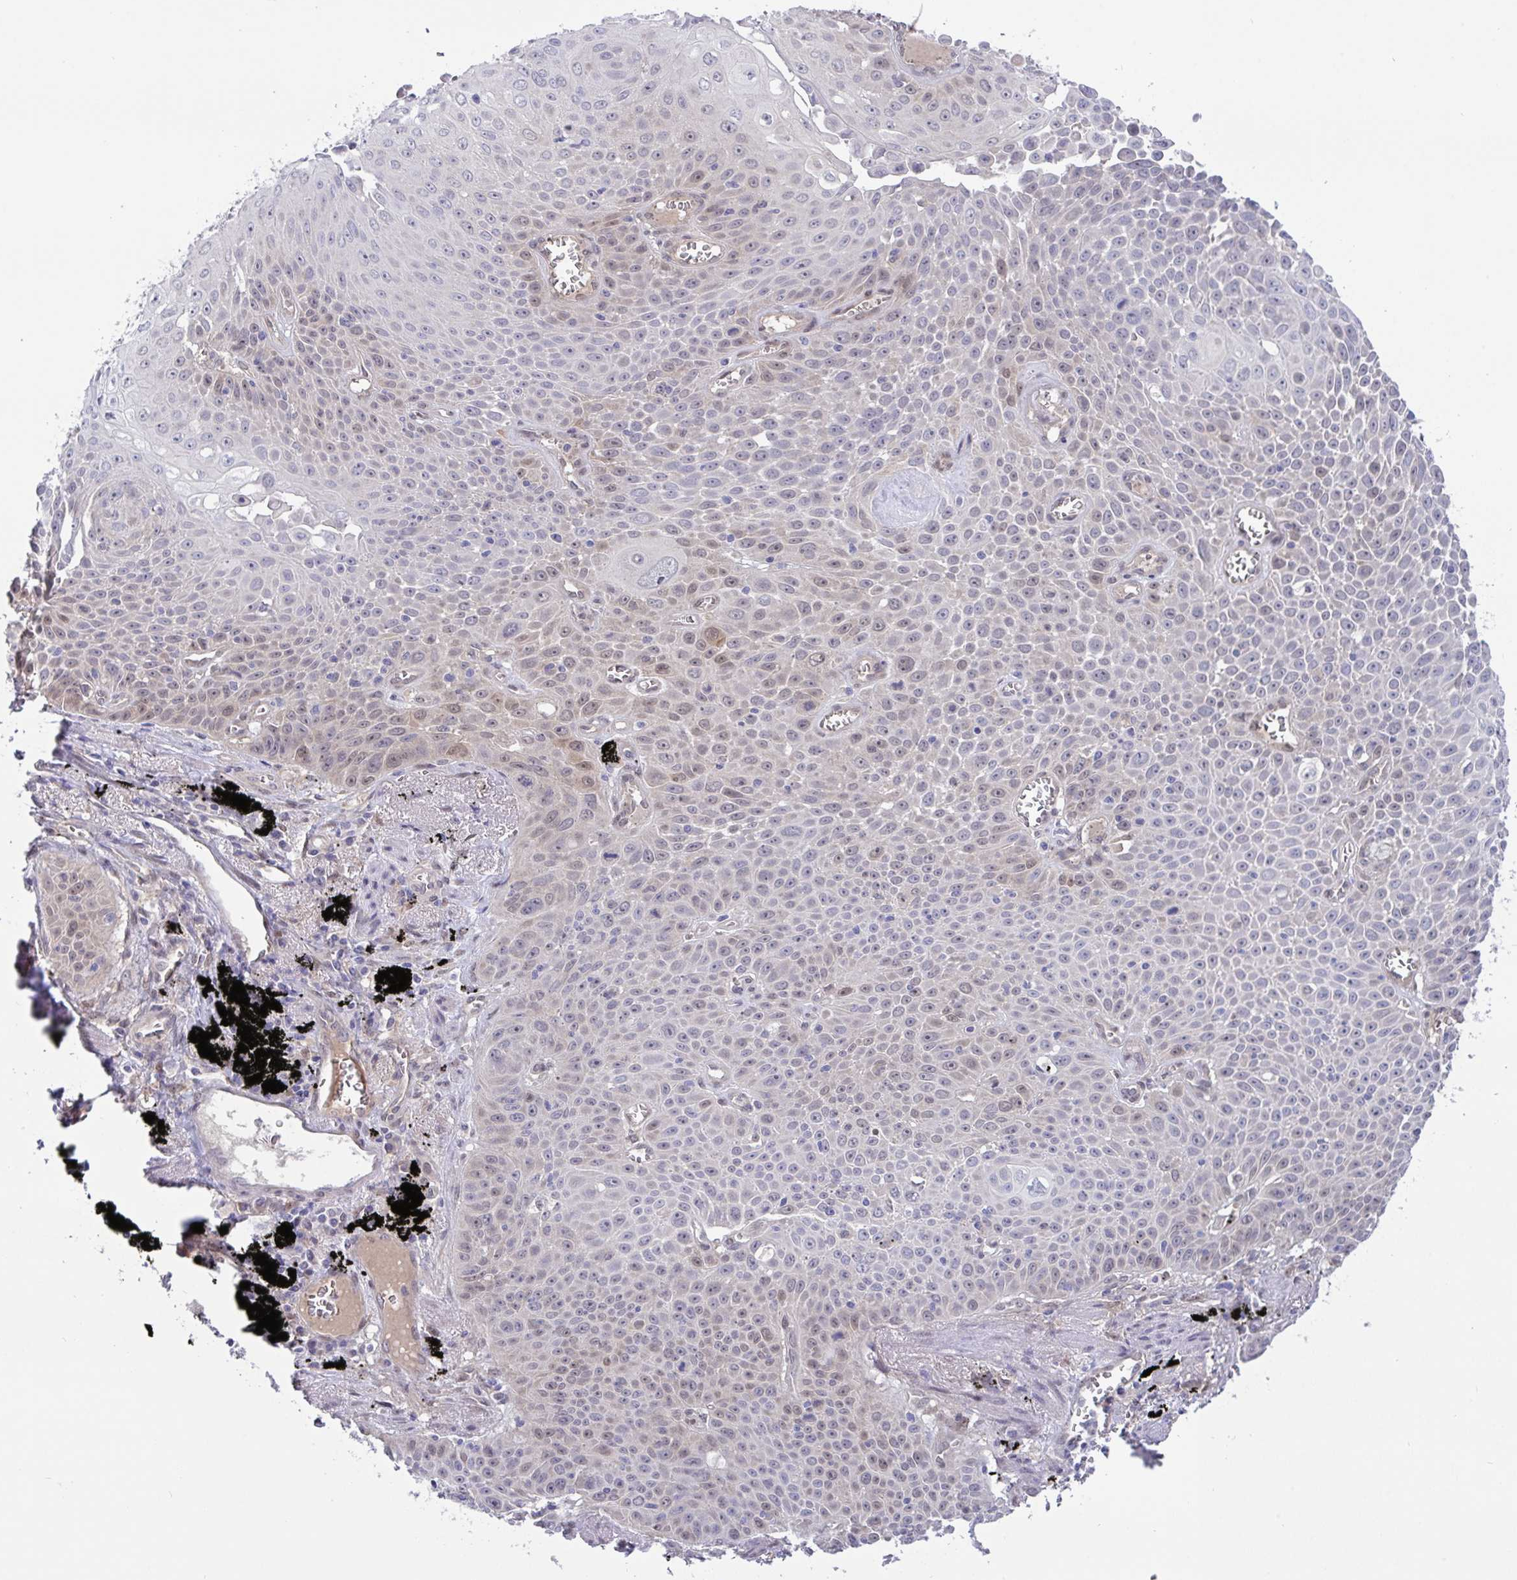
{"staining": {"intensity": "weak", "quantity": "<25%", "location": "nuclear"}, "tissue": "lung cancer", "cell_type": "Tumor cells", "image_type": "cancer", "snomed": [{"axis": "morphology", "description": "Squamous cell carcinoma, NOS"}, {"axis": "morphology", "description": "Squamous cell carcinoma, metastatic, NOS"}, {"axis": "topography", "description": "Lymph node"}, {"axis": "topography", "description": "Lung"}], "caption": "This is an immunohistochemistry histopathology image of lung cancer (squamous cell carcinoma). There is no positivity in tumor cells.", "gene": "L3HYPDH", "patient": {"sex": "female", "age": 62}}